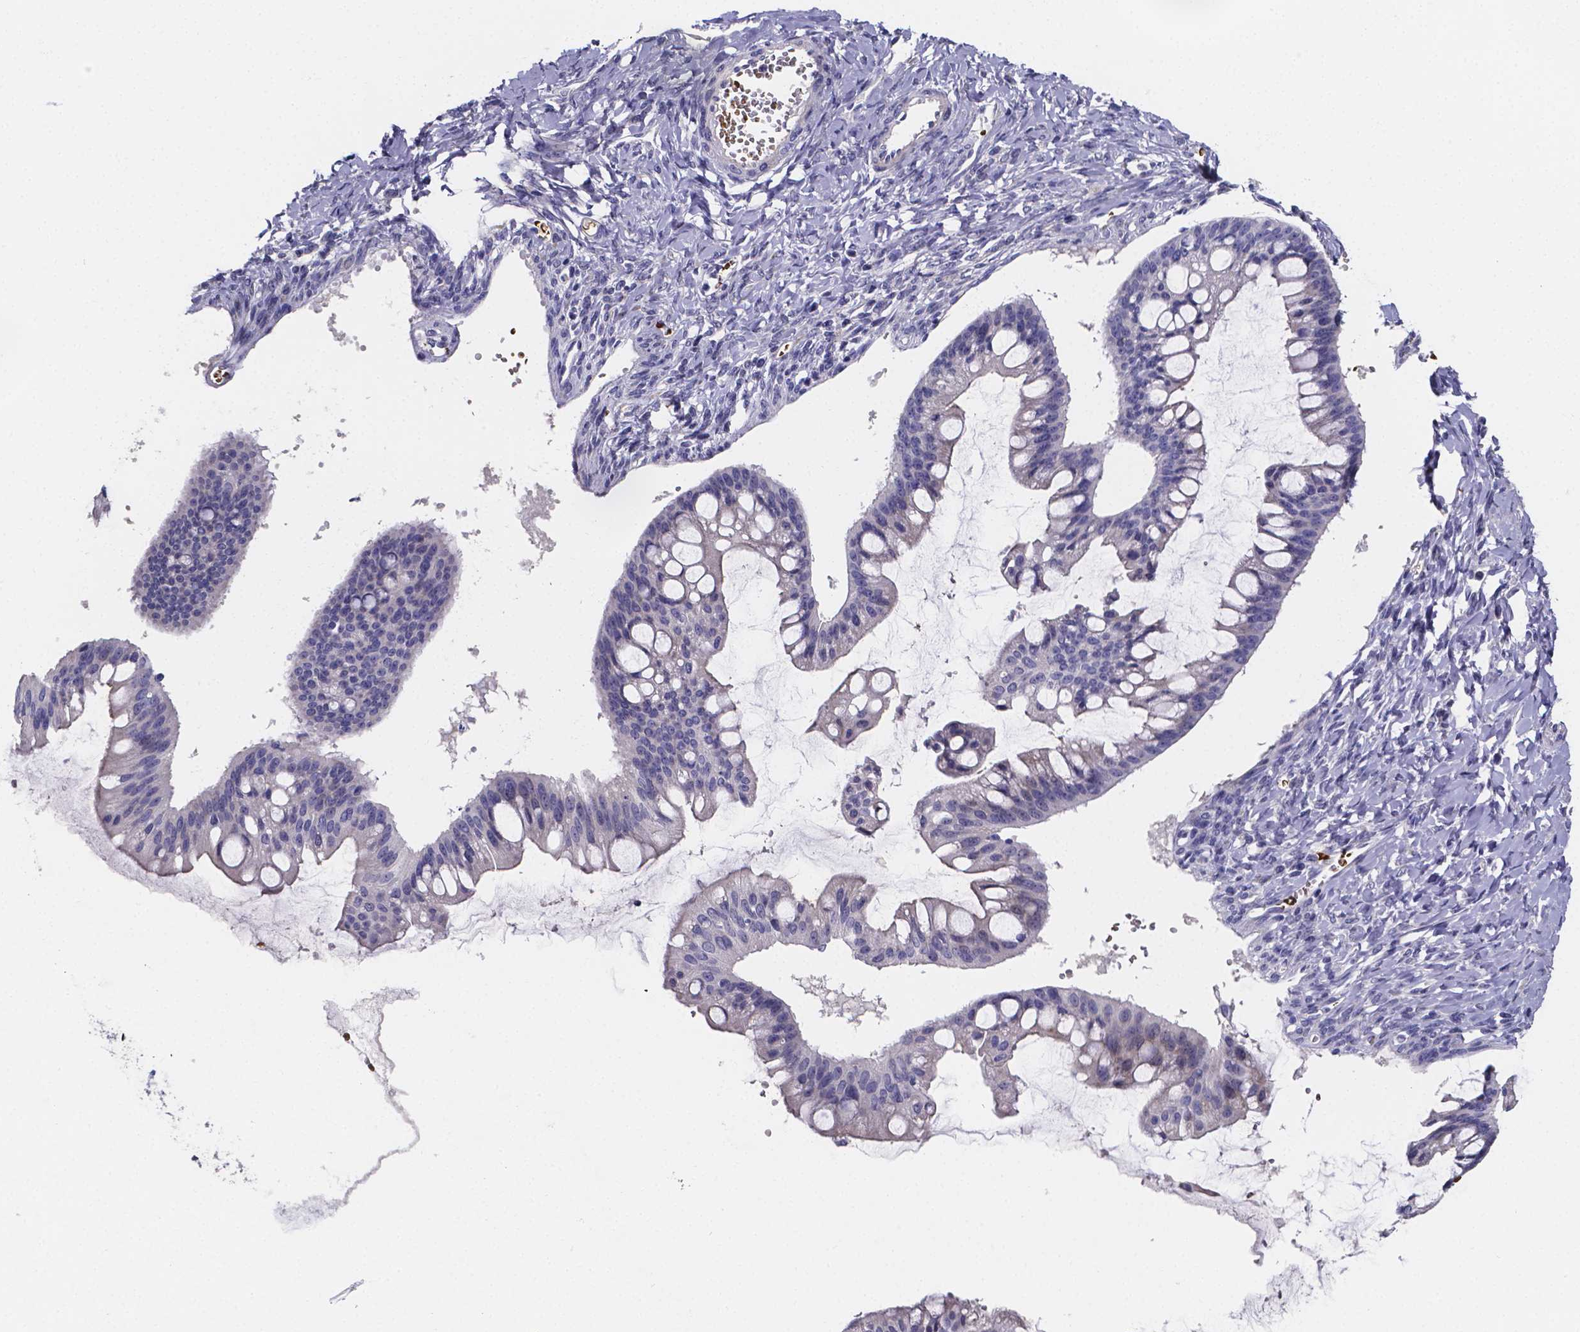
{"staining": {"intensity": "negative", "quantity": "none", "location": "none"}, "tissue": "ovarian cancer", "cell_type": "Tumor cells", "image_type": "cancer", "snomed": [{"axis": "morphology", "description": "Cystadenocarcinoma, mucinous, NOS"}, {"axis": "topography", "description": "Ovary"}], "caption": "This is a histopathology image of IHC staining of ovarian mucinous cystadenocarcinoma, which shows no staining in tumor cells. (Immunohistochemistry (ihc), brightfield microscopy, high magnification).", "gene": "GABRA3", "patient": {"sex": "female", "age": 73}}